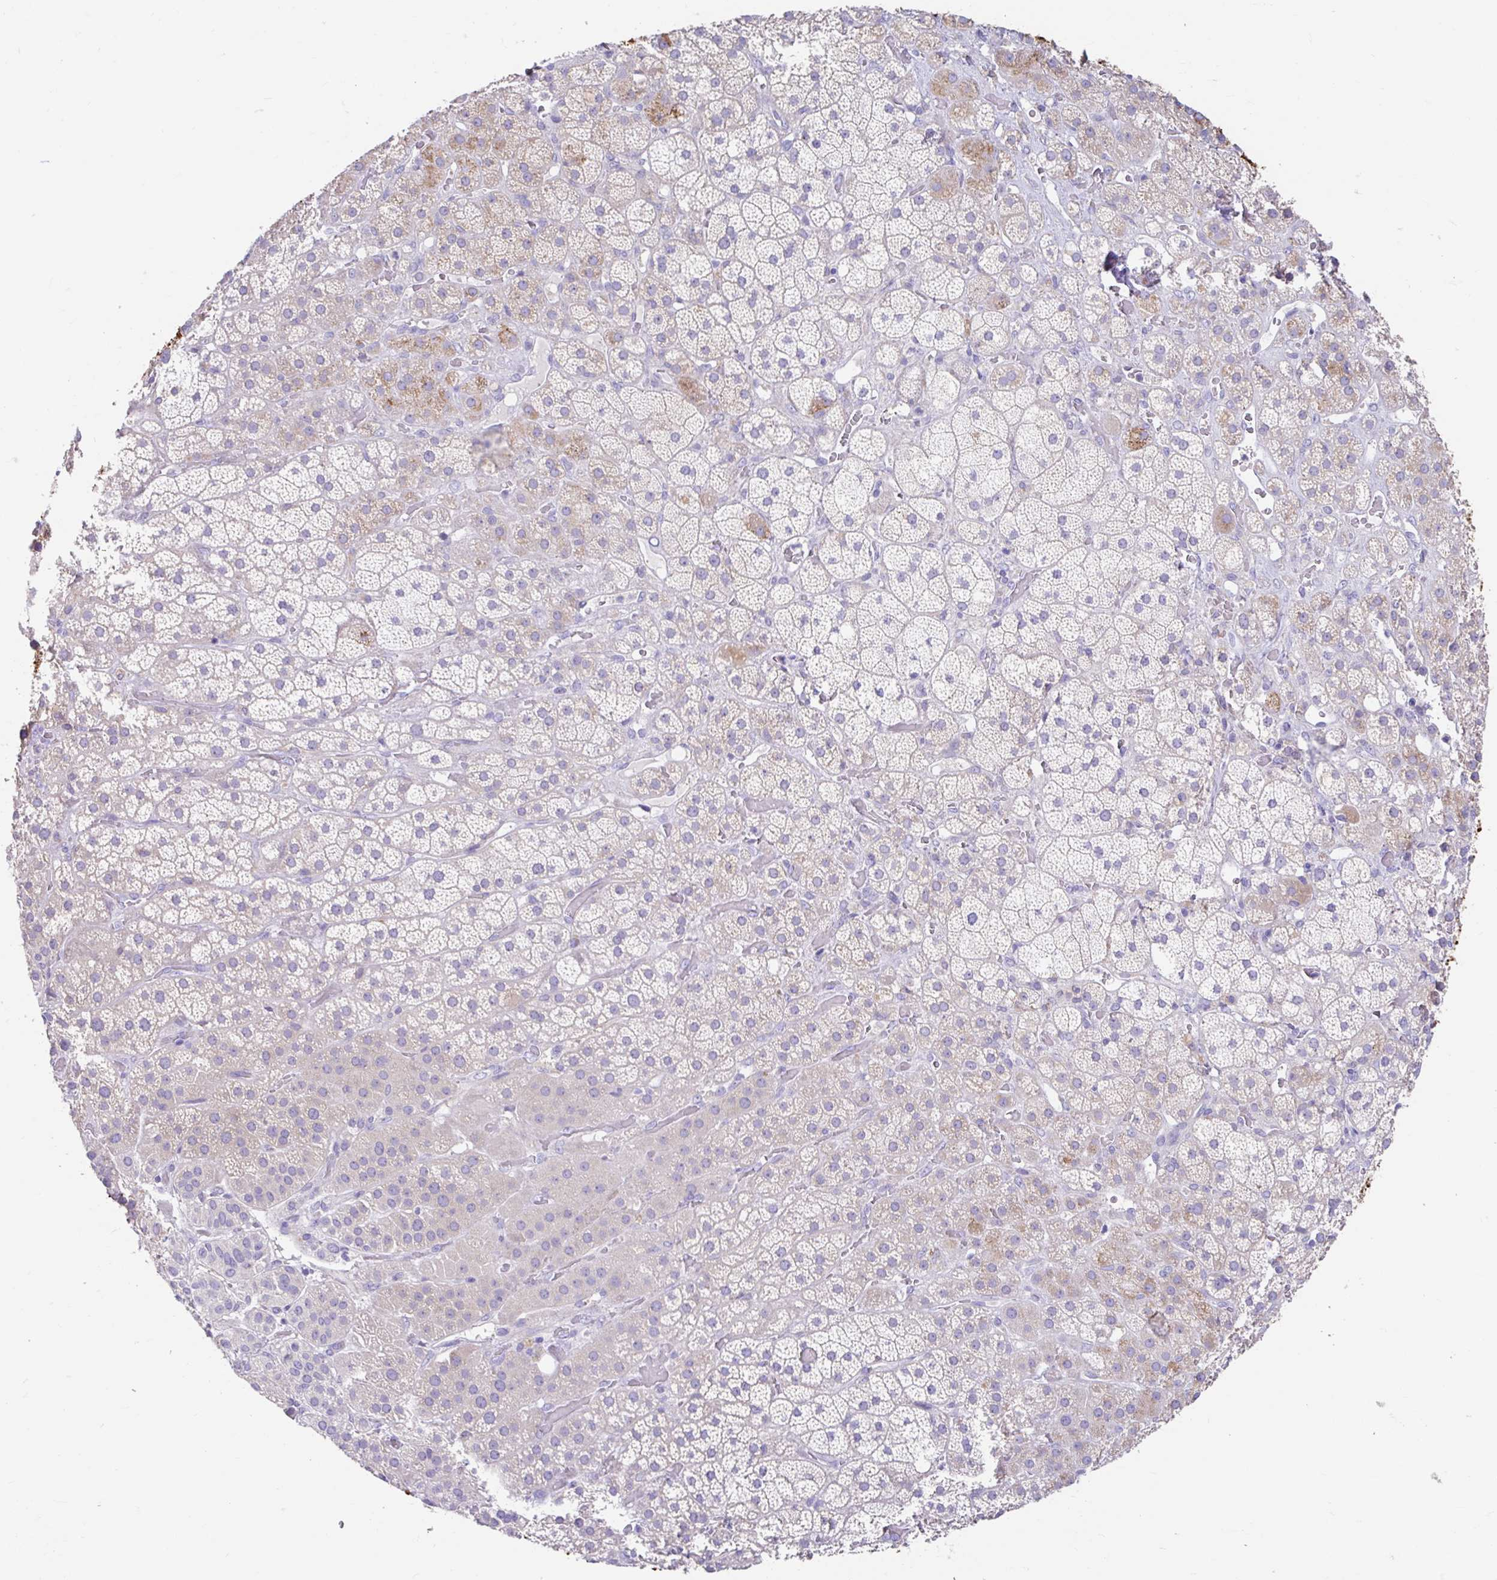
{"staining": {"intensity": "moderate", "quantity": "<25%", "location": "cytoplasmic/membranous"}, "tissue": "adrenal gland", "cell_type": "Glandular cells", "image_type": "normal", "snomed": [{"axis": "morphology", "description": "Normal tissue, NOS"}, {"axis": "topography", "description": "Adrenal gland"}], "caption": "The micrograph displays staining of benign adrenal gland, revealing moderate cytoplasmic/membranous protein expression (brown color) within glandular cells.", "gene": "ZNF33A", "patient": {"sex": "male", "age": 57}}